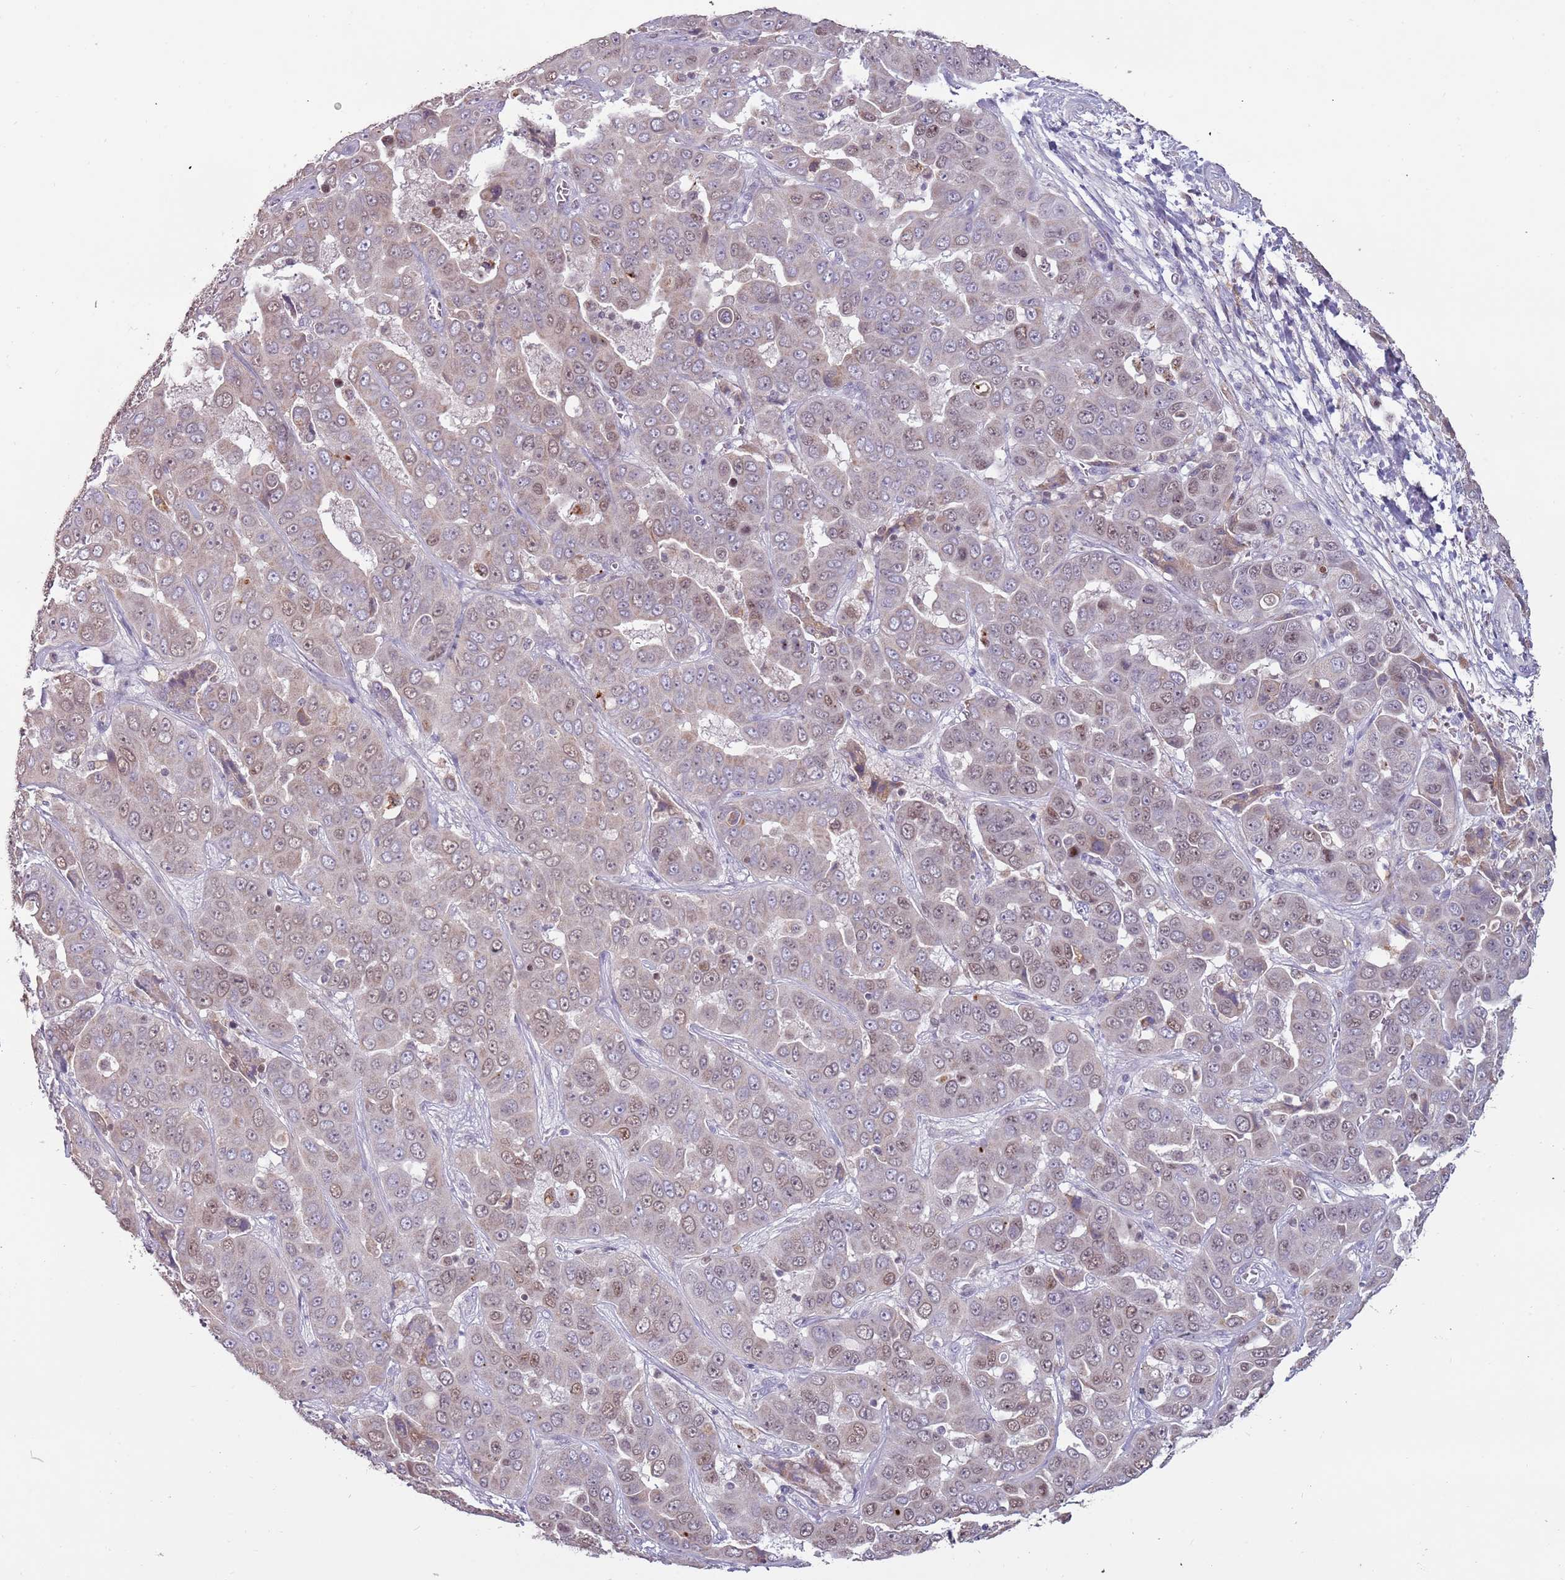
{"staining": {"intensity": "moderate", "quantity": "25%-75%", "location": "nuclear"}, "tissue": "liver cancer", "cell_type": "Tumor cells", "image_type": "cancer", "snomed": [{"axis": "morphology", "description": "Cholangiocarcinoma"}, {"axis": "topography", "description": "Liver"}], "caption": "A photomicrograph of human liver cancer stained for a protein shows moderate nuclear brown staining in tumor cells. The protein is stained brown, and the nuclei are stained in blue (DAB (3,3'-diaminobenzidine) IHC with brightfield microscopy, high magnification).", "gene": "SYS1", "patient": {"sex": "female", "age": 52}}